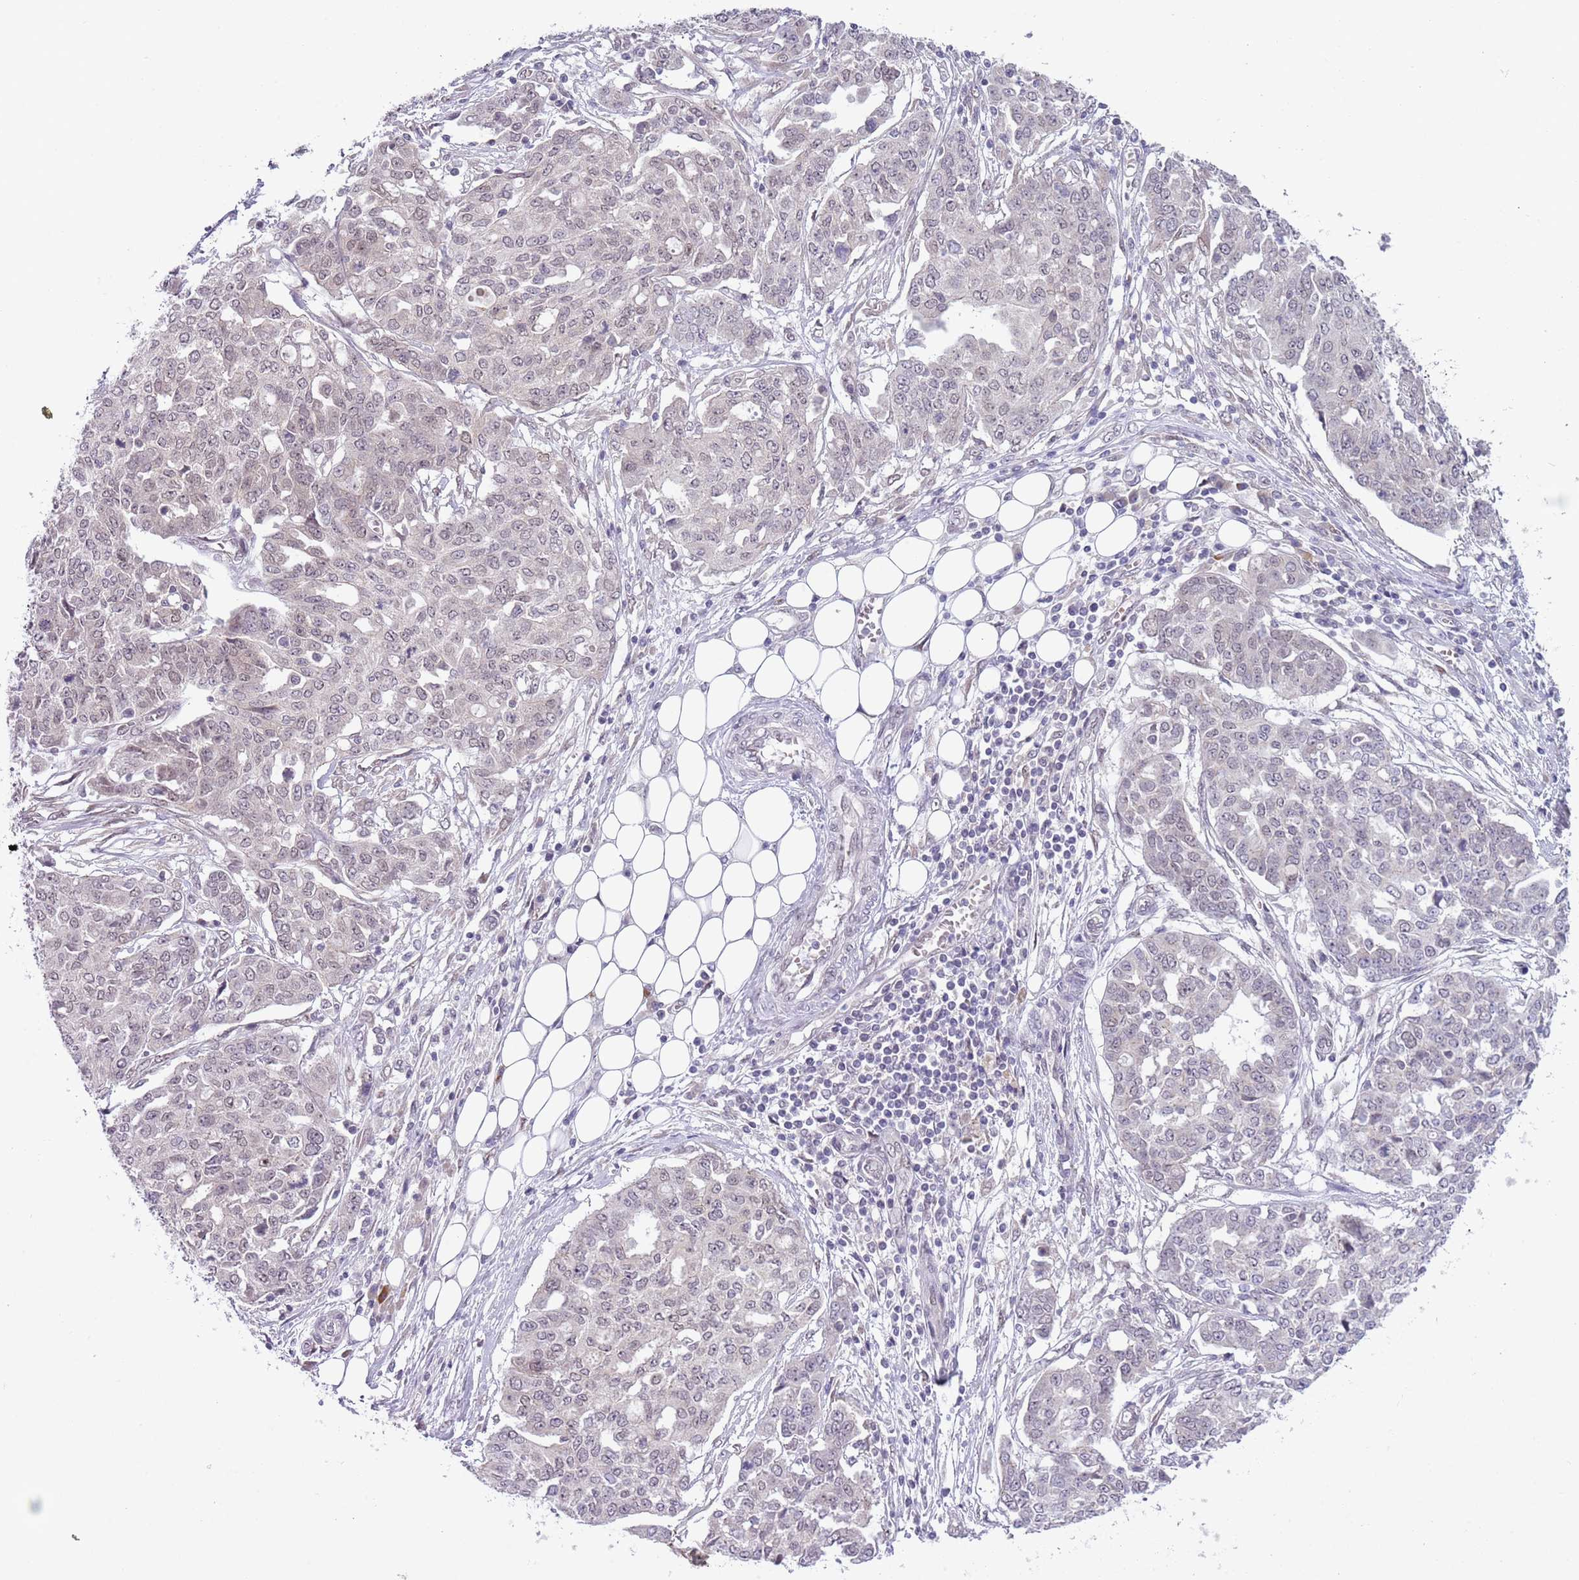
{"staining": {"intensity": "negative", "quantity": "none", "location": "none"}, "tissue": "ovarian cancer", "cell_type": "Tumor cells", "image_type": "cancer", "snomed": [{"axis": "morphology", "description": "Cystadenocarcinoma, serous, NOS"}, {"axis": "topography", "description": "Soft tissue"}, {"axis": "topography", "description": "Ovary"}], "caption": "IHC histopathology image of neoplastic tissue: ovarian cancer (serous cystadenocarcinoma) stained with DAB (3,3'-diaminobenzidine) displays no significant protein staining in tumor cells.", "gene": "TM2D1", "patient": {"sex": "female", "age": 57}}